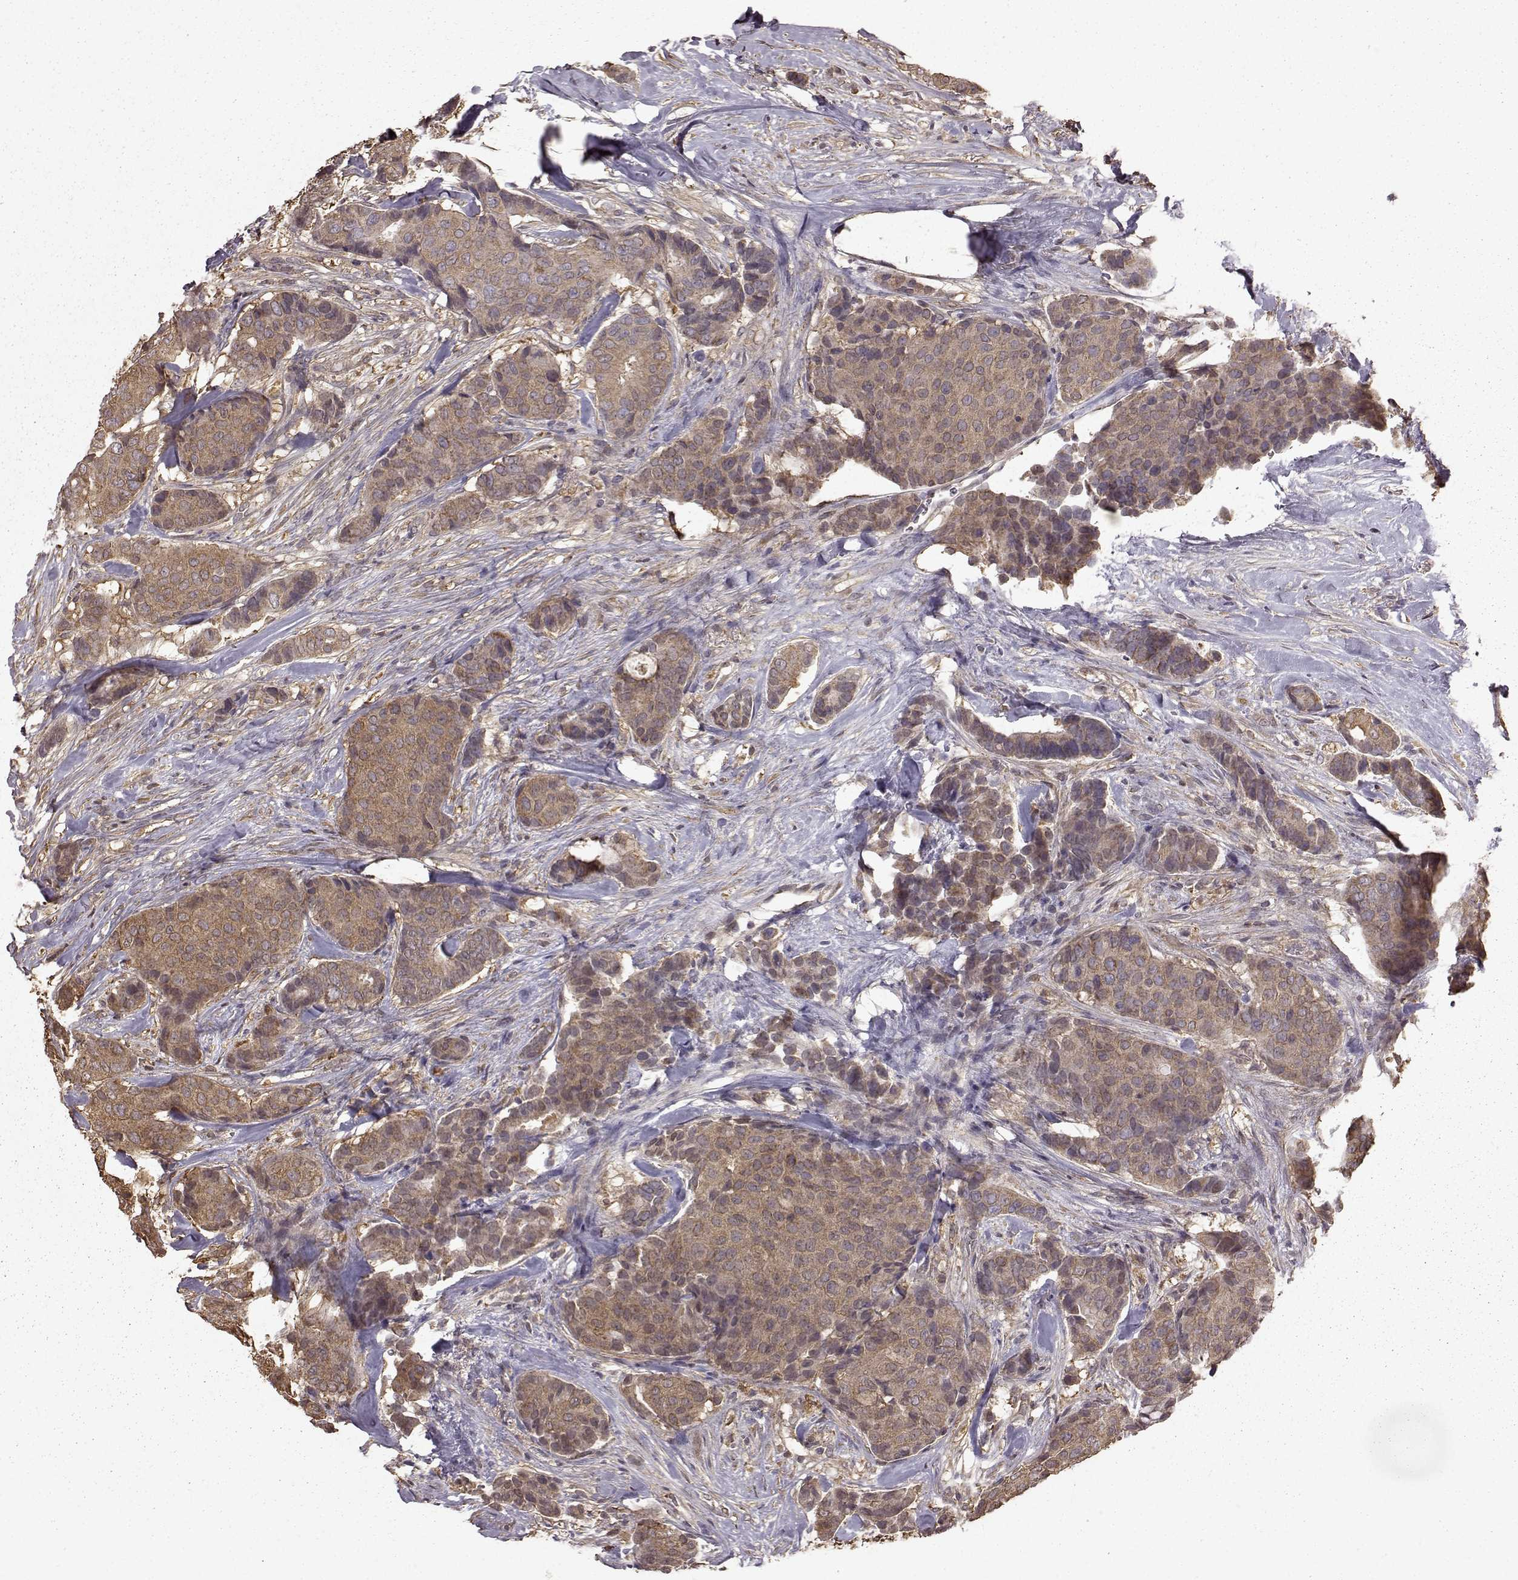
{"staining": {"intensity": "moderate", "quantity": "25%-75%", "location": "cytoplasmic/membranous"}, "tissue": "breast cancer", "cell_type": "Tumor cells", "image_type": "cancer", "snomed": [{"axis": "morphology", "description": "Duct carcinoma"}, {"axis": "topography", "description": "Breast"}], "caption": "Immunohistochemistry (IHC) (DAB) staining of intraductal carcinoma (breast) exhibits moderate cytoplasmic/membranous protein staining in approximately 25%-75% of tumor cells.", "gene": "NME1-NME2", "patient": {"sex": "female", "age": 75}}